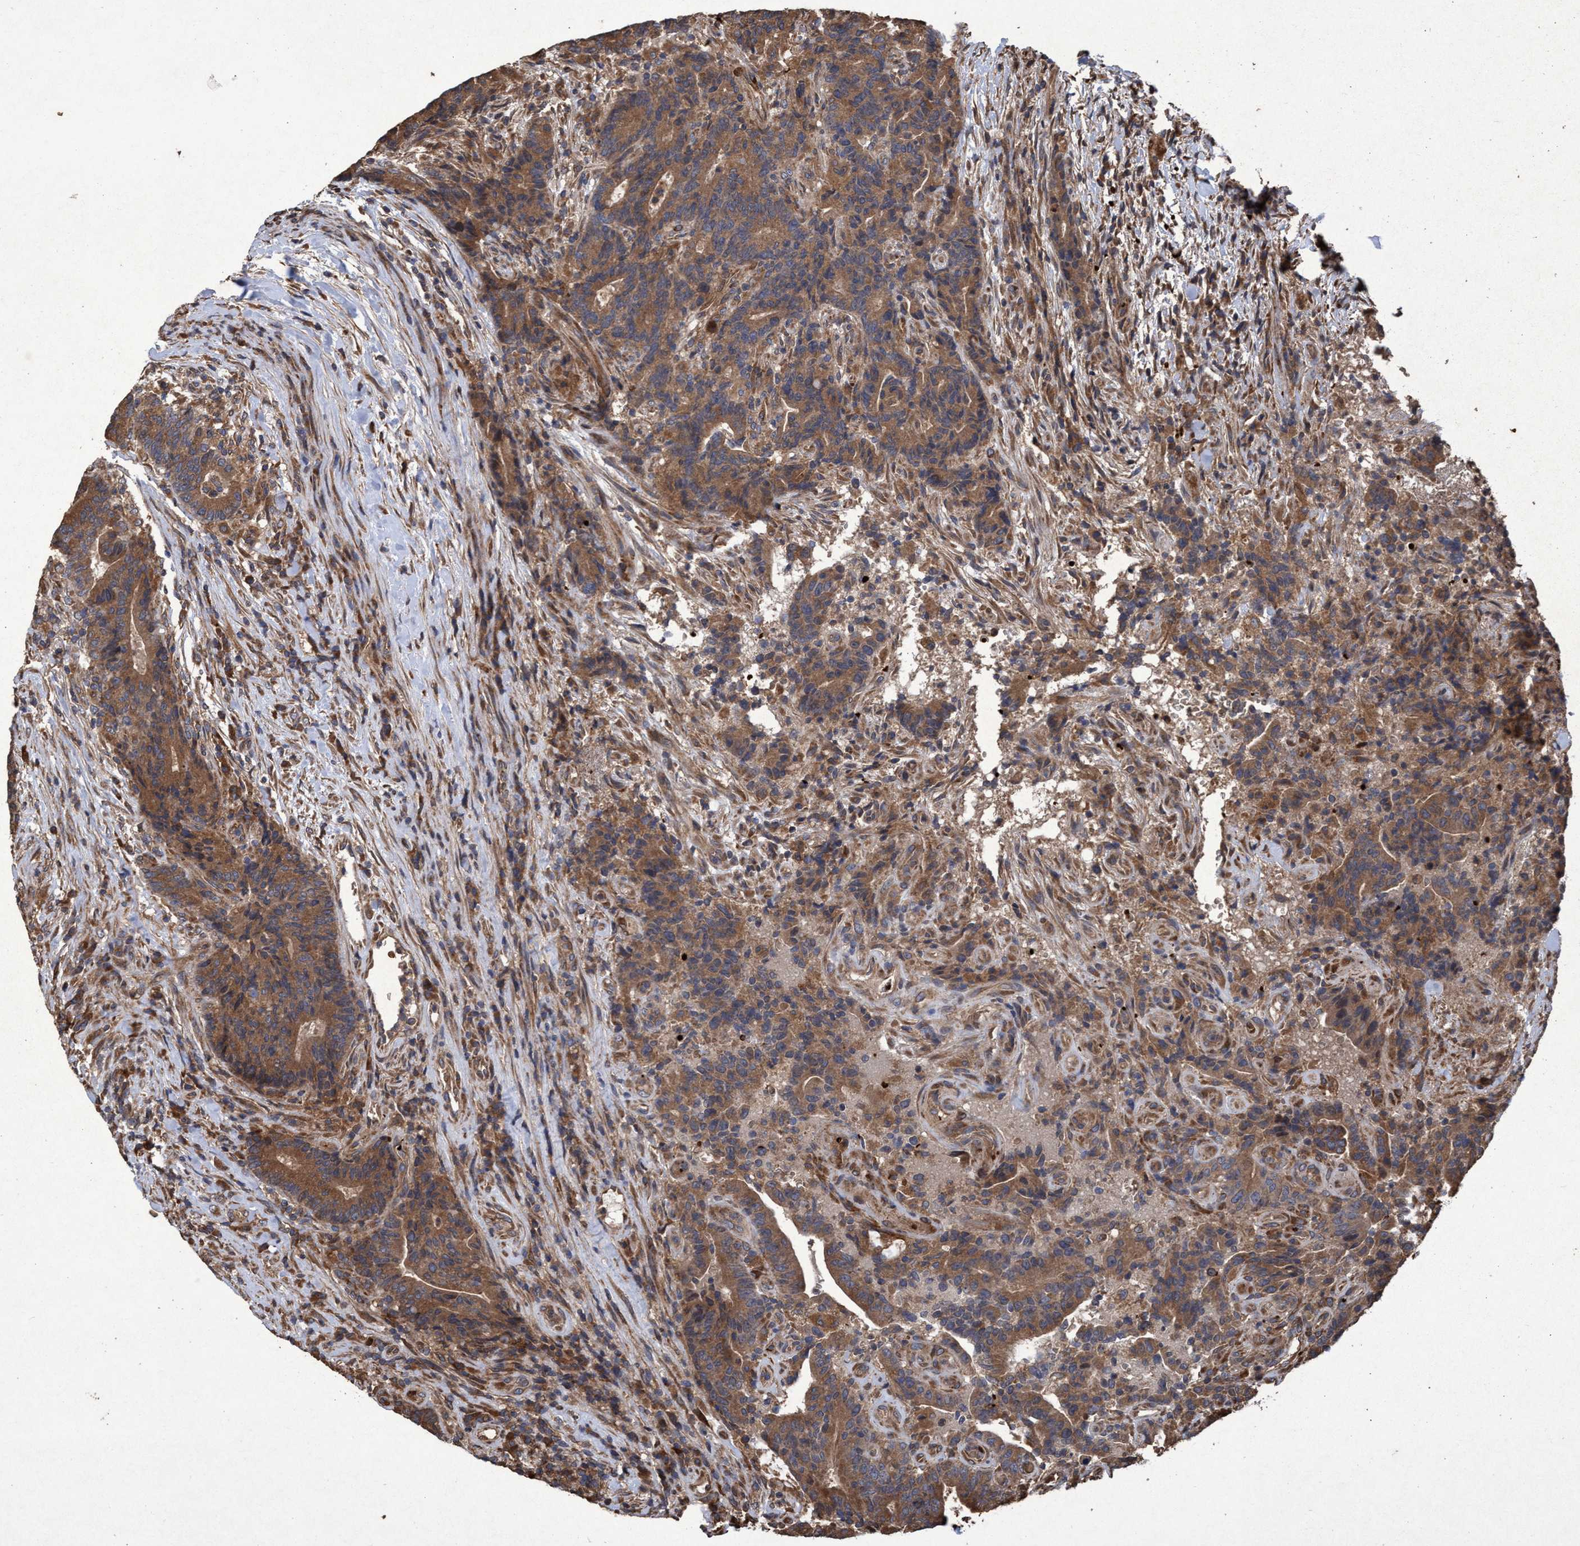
{"staining": {"intensity": "moderate", "quantity": ">75%", "location": "cytoplasmic/membranous"}, "tissue": "colorectal cancer", "cell_type": "Tumor cells", "image_type": "cancer", "snomed": [{"axis": "morphology", "description": "Normal tissue, NOS"}, {"axis": "morphology", "description": "Adenocarcinoma, NOS"}, {"axis": "topography", "description": "Colon"}], "caption": "Moderate cytoplasmic/membranous staining for a protein is appreciated in about >75% of tumor cells of colorectal adenocarcinoma using IHC.", "gene": "CHMP6", "patient": {"sex": "female", "age": 75}}